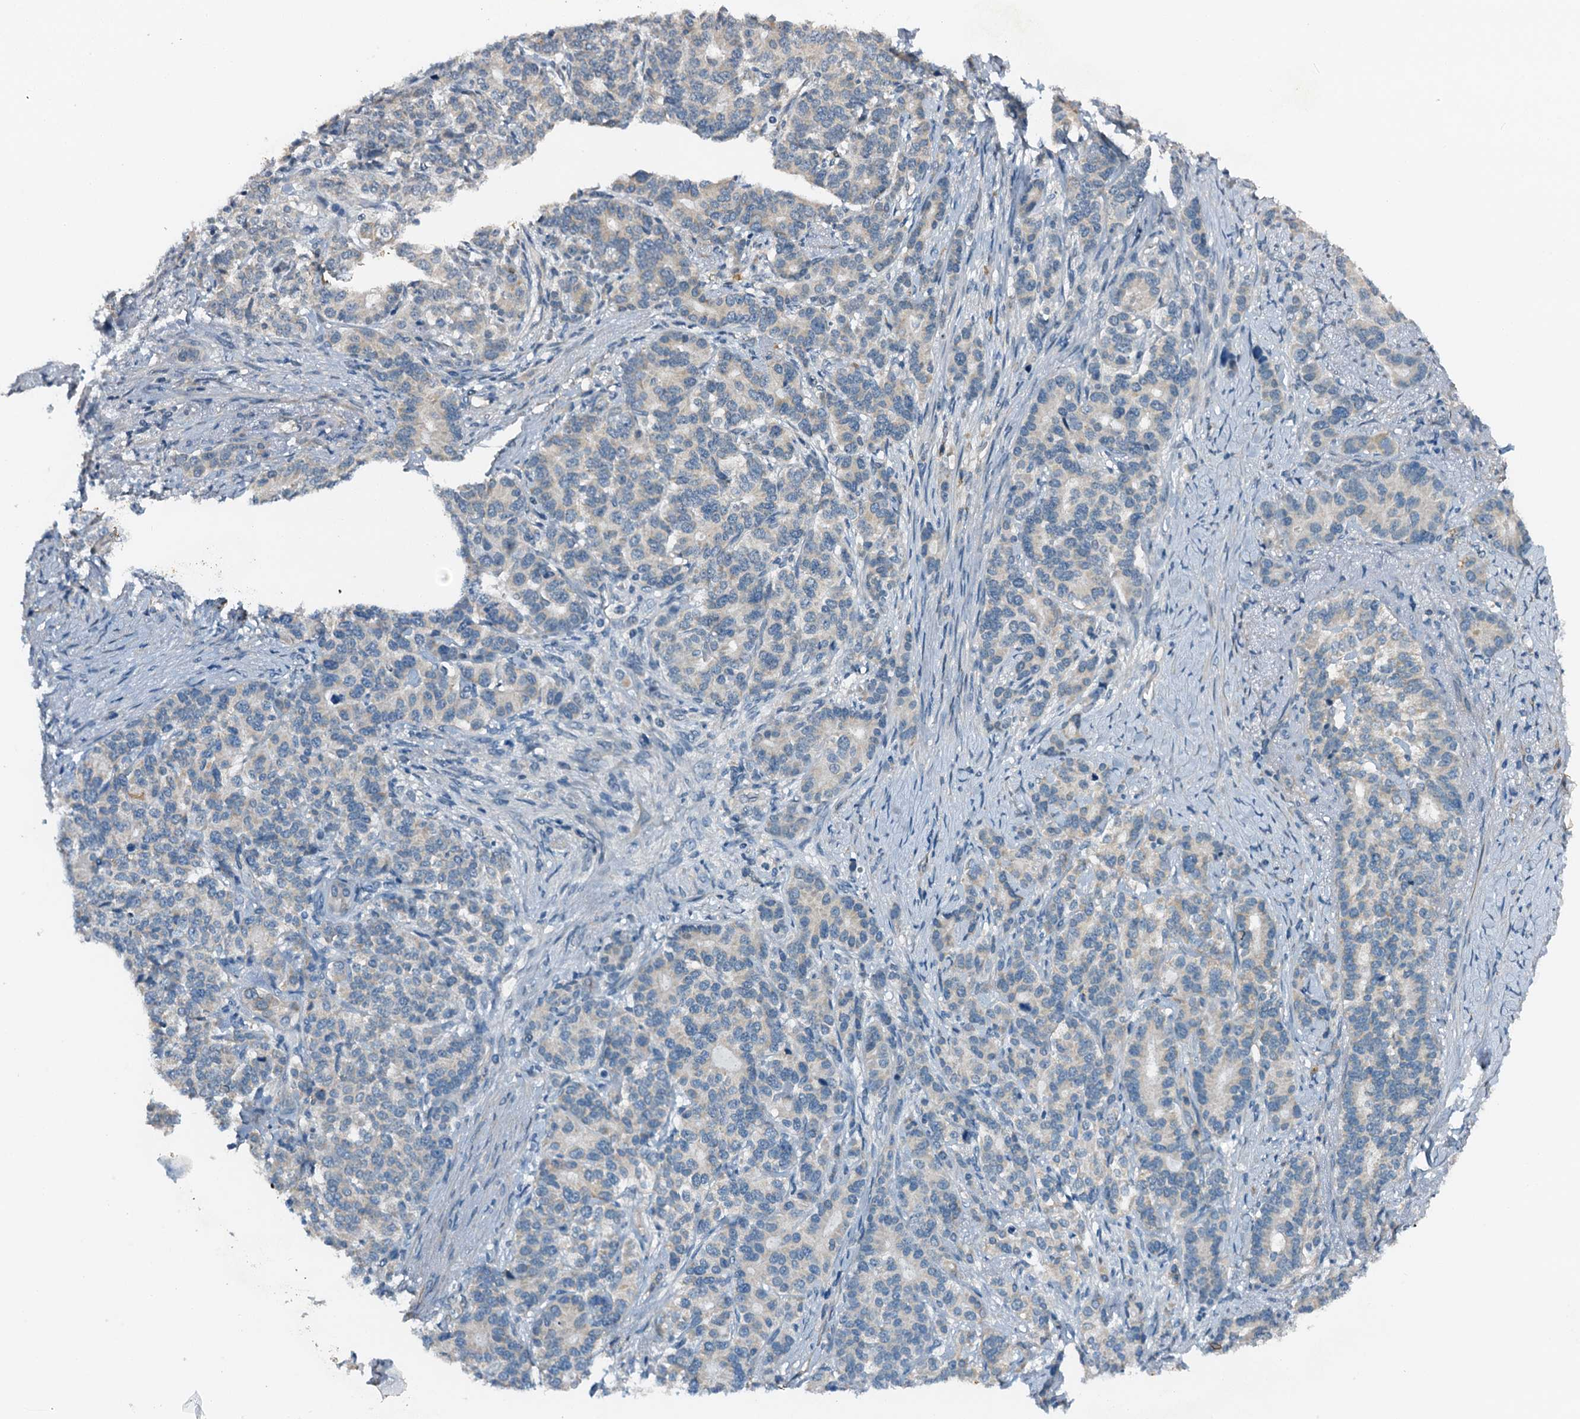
{"staining": {"intensity": "negative", "quantity": "none", "location": "none"}, "tissue": "pancreatic cancer", "cell_type": "Tumor cells", "image_type": "cancer", "snomed": [{"axis": "morphology", "description": "Adenocarcinoma, NOS"}, {"axis": "topography", "description": "Pancreas"}], "caption": "Tumor cells show no significant expression in pancreatic cancer (adenocarcinoma). The staining was performed using DAB (3,3'-diaminobenzidine) to visualize the protein expression in brown, while the nuclei were stained in blue with hematoxylin (Magnification: 20x).", "gene": "ZNF606", "patient": {"sex": "female", "age": 74}}